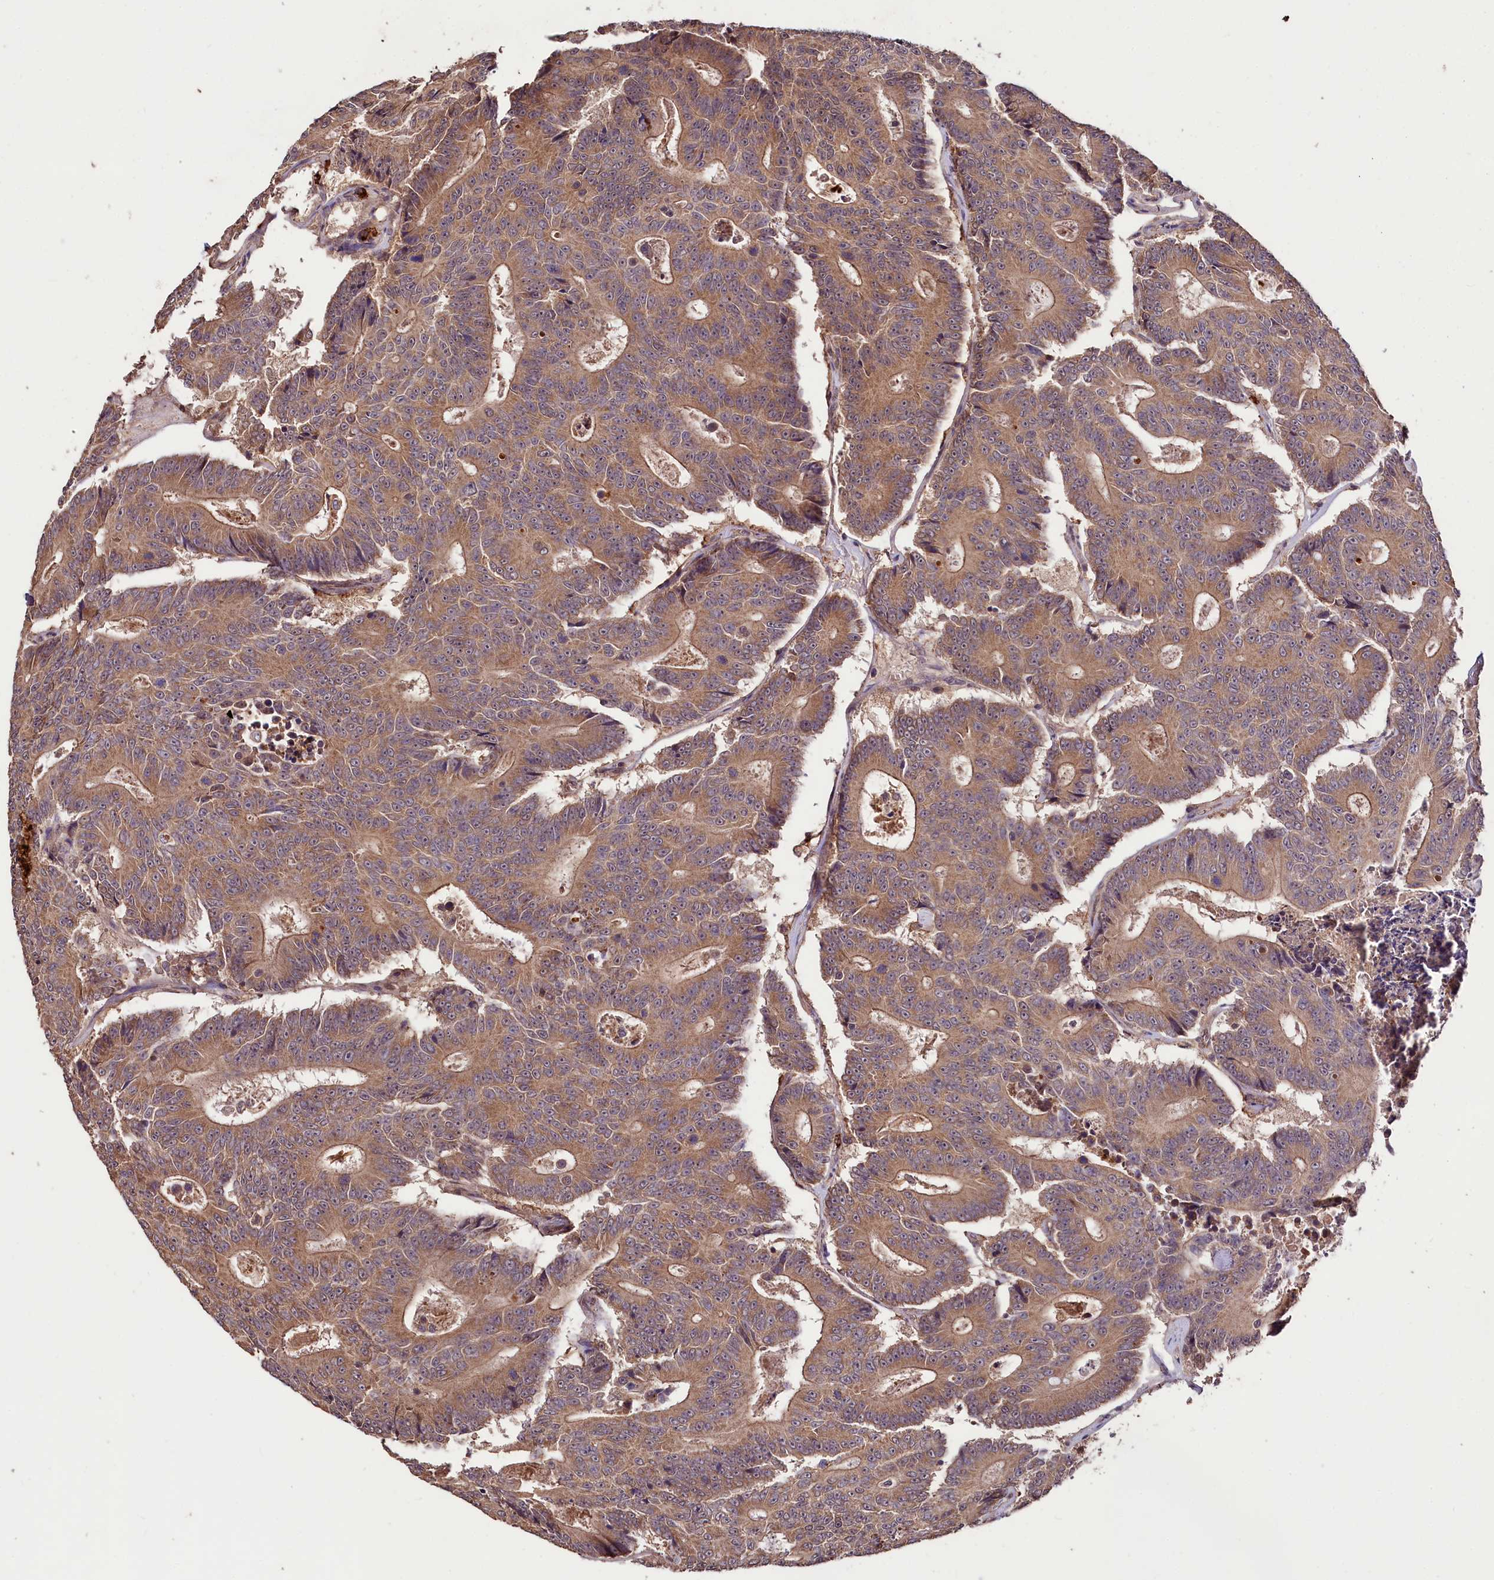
{"staining": {"intensity": "moderate", "quantity": ">75%", "location": "cytoplasmic/membranous"}, "tissue": "colorectal cancer", "cell_type": "Tumor cells", "image_type": "cancer", "snomed": [{"axis": "morphology", "description": "Adenocarcinoma, NOS"}, {"axis": "topography", "description": "Colon"}], "caption": "Immunohistochemistry (IHC) of human adenocarcinoma (colorectal) demonstrates medium levels of moderate cytoplasmic/membranous staining in approximately >75% of tumor cells. The staining was performed using DAB (3,3'-diaminobenzidine), with brown indicating positive protein expression. Nuclei are stained blue with hematoxylin.", "gene": "KLRB1", "patient": {"sex": "male", "age": 83}}